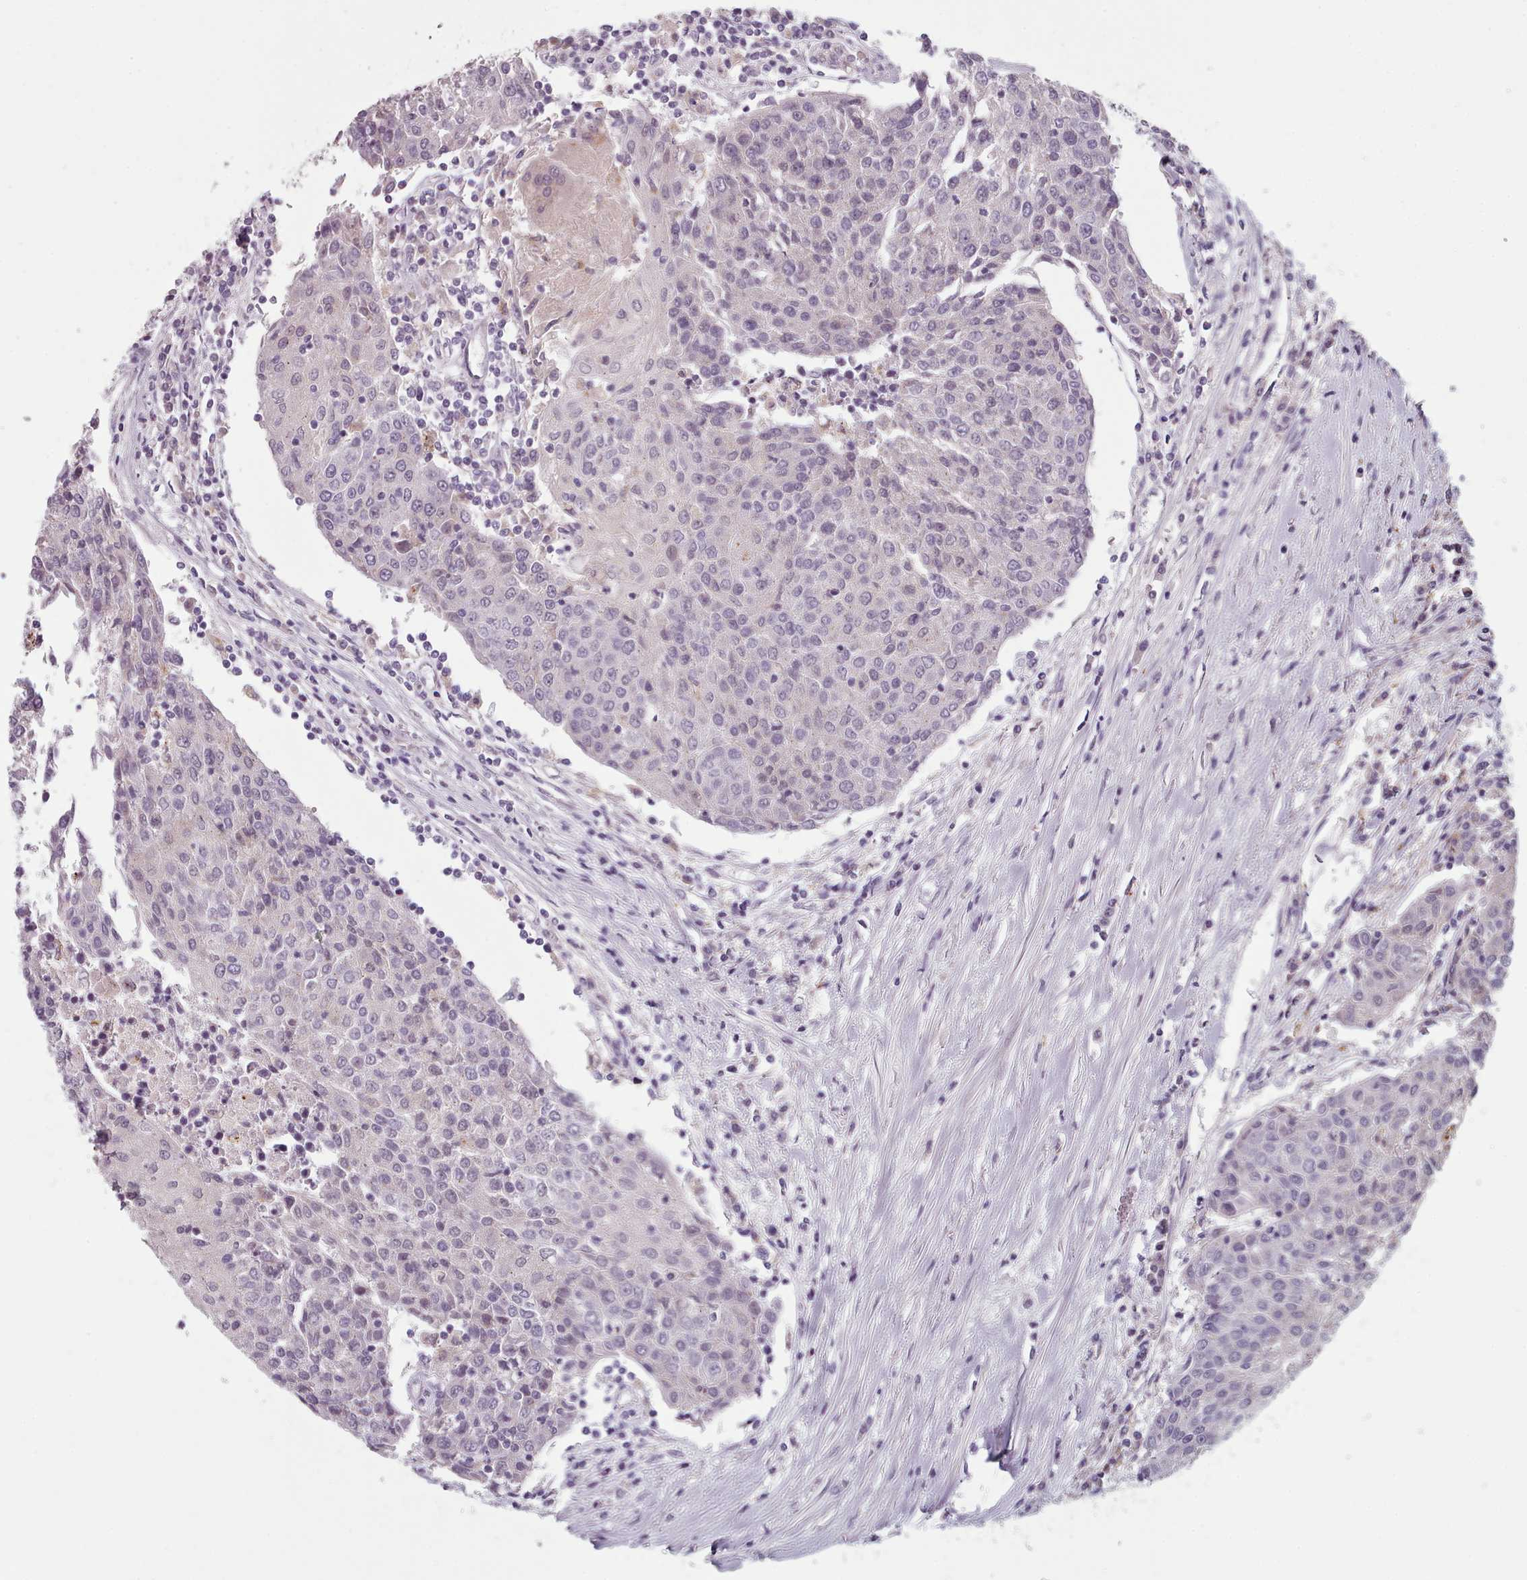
{"staining": {"intensity": "negative", "quantity": "none", "location": "none"}, "tissue": "urothelial cancer", "cell_type": "Tumor cells", "image_type": "cancer", "snomed": [{"axis": "morphology", "description": "Urothelial carcinoma, High grade"}, {"axis": "topography", "description": "Urinary bladder"}], "caption": "Immunohistochemical staining of urothelial carcinoma (high-grade) shows no significant staining in tumor cells.", "gene": "PBX4", "patient": {"sex": "female", "age": 85}}